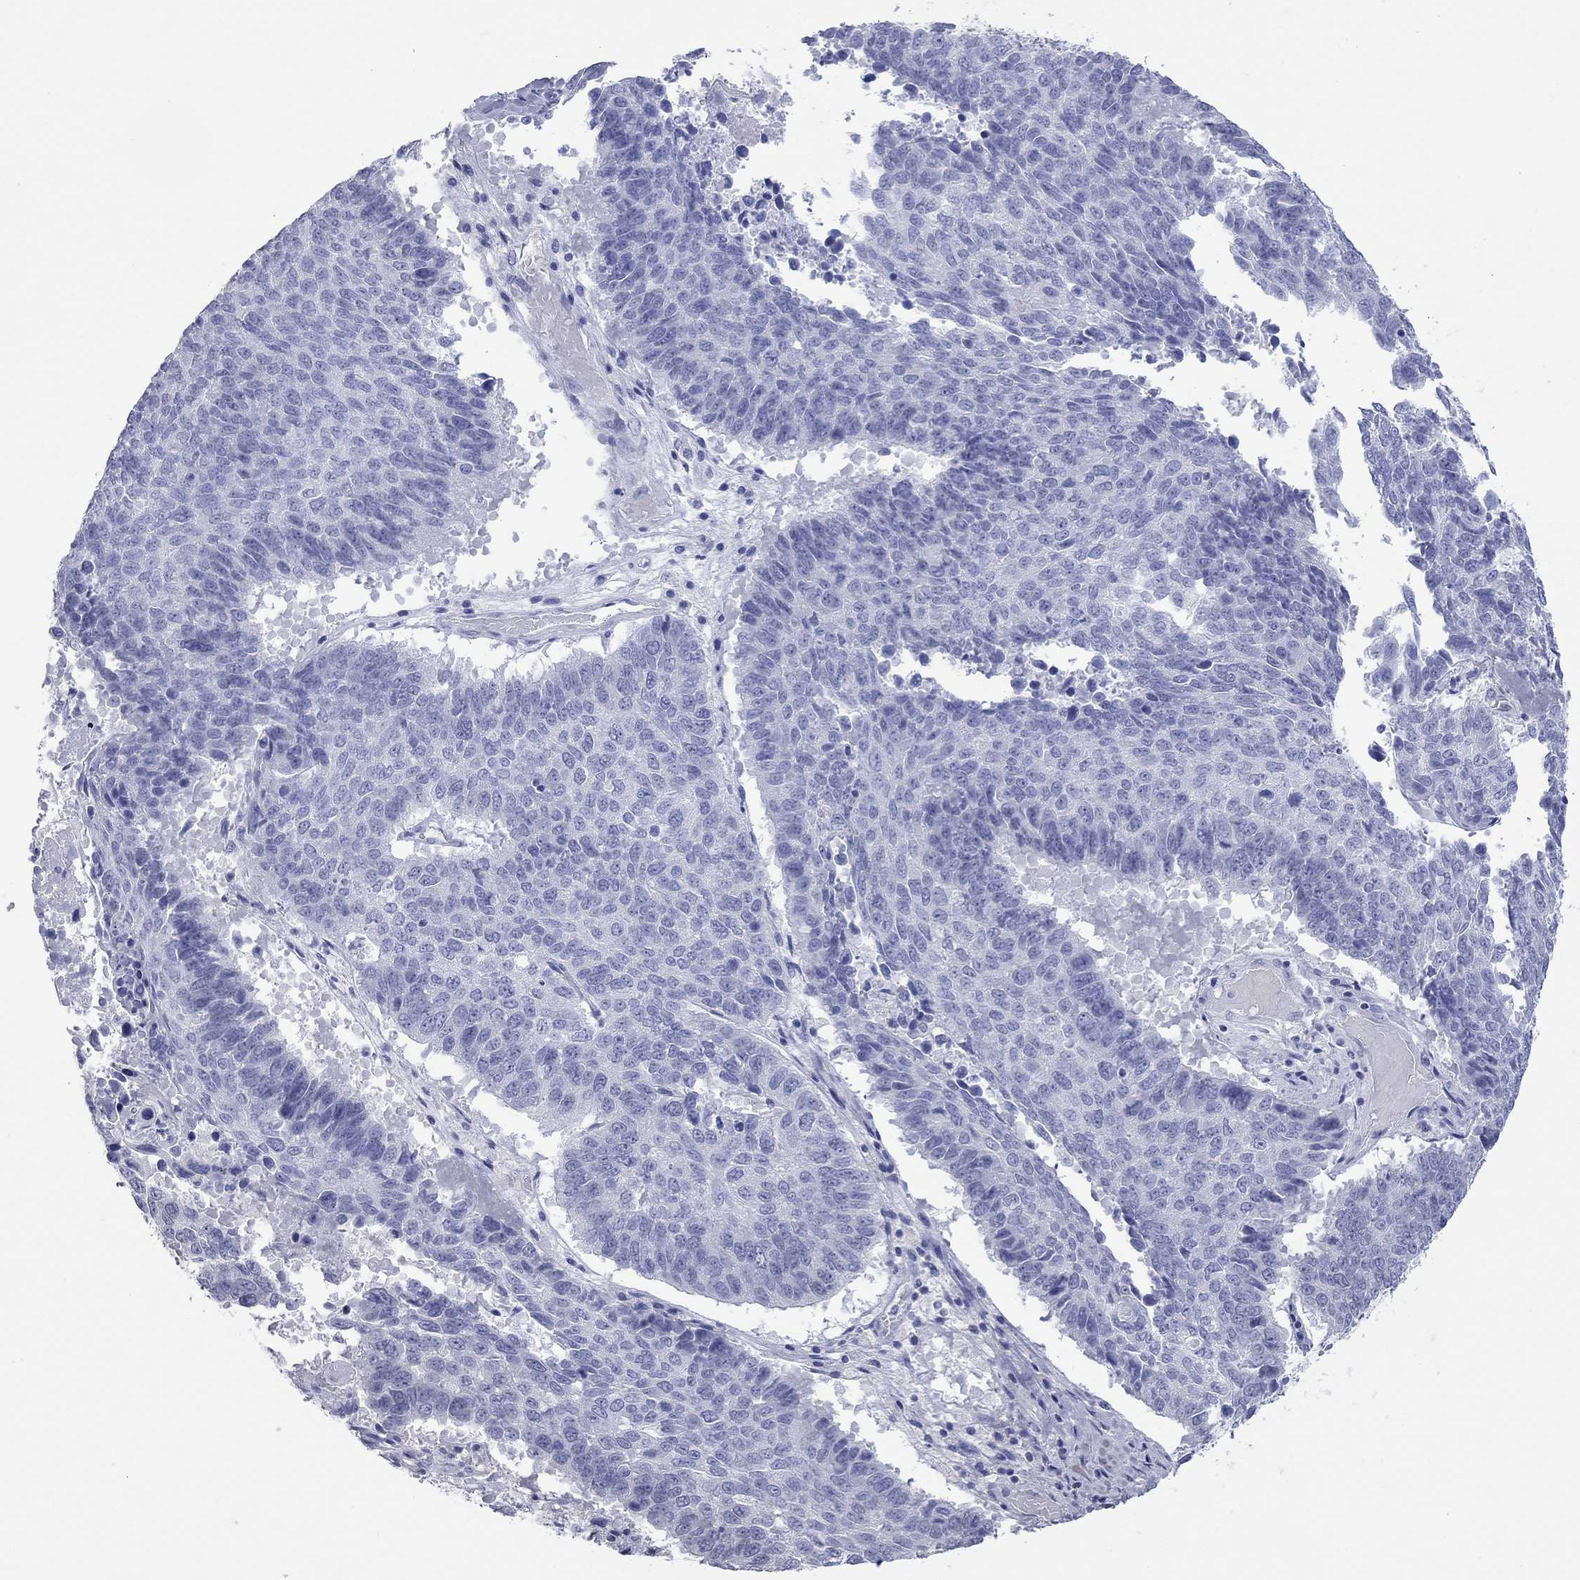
{"staining": {"intensity": "negative", "quantity": "none", "location": "none"}, "tissue": "lung cancer", "cell_type": "Tumor cells", "image_type": "cancer", "snomed": [{"axis": "morphology", "description": "Squamous cell carcinoma, NOS"}, {"axis": "topography", "description": "Lung"}], "caption": "Immunohistochemistry image of neoplastic tissue: lung cancer stained with DAB displays no significant protein staining in tumor cells.", "gene": "ACTL7B", "patient": {"sex": "male", "age": 73}}